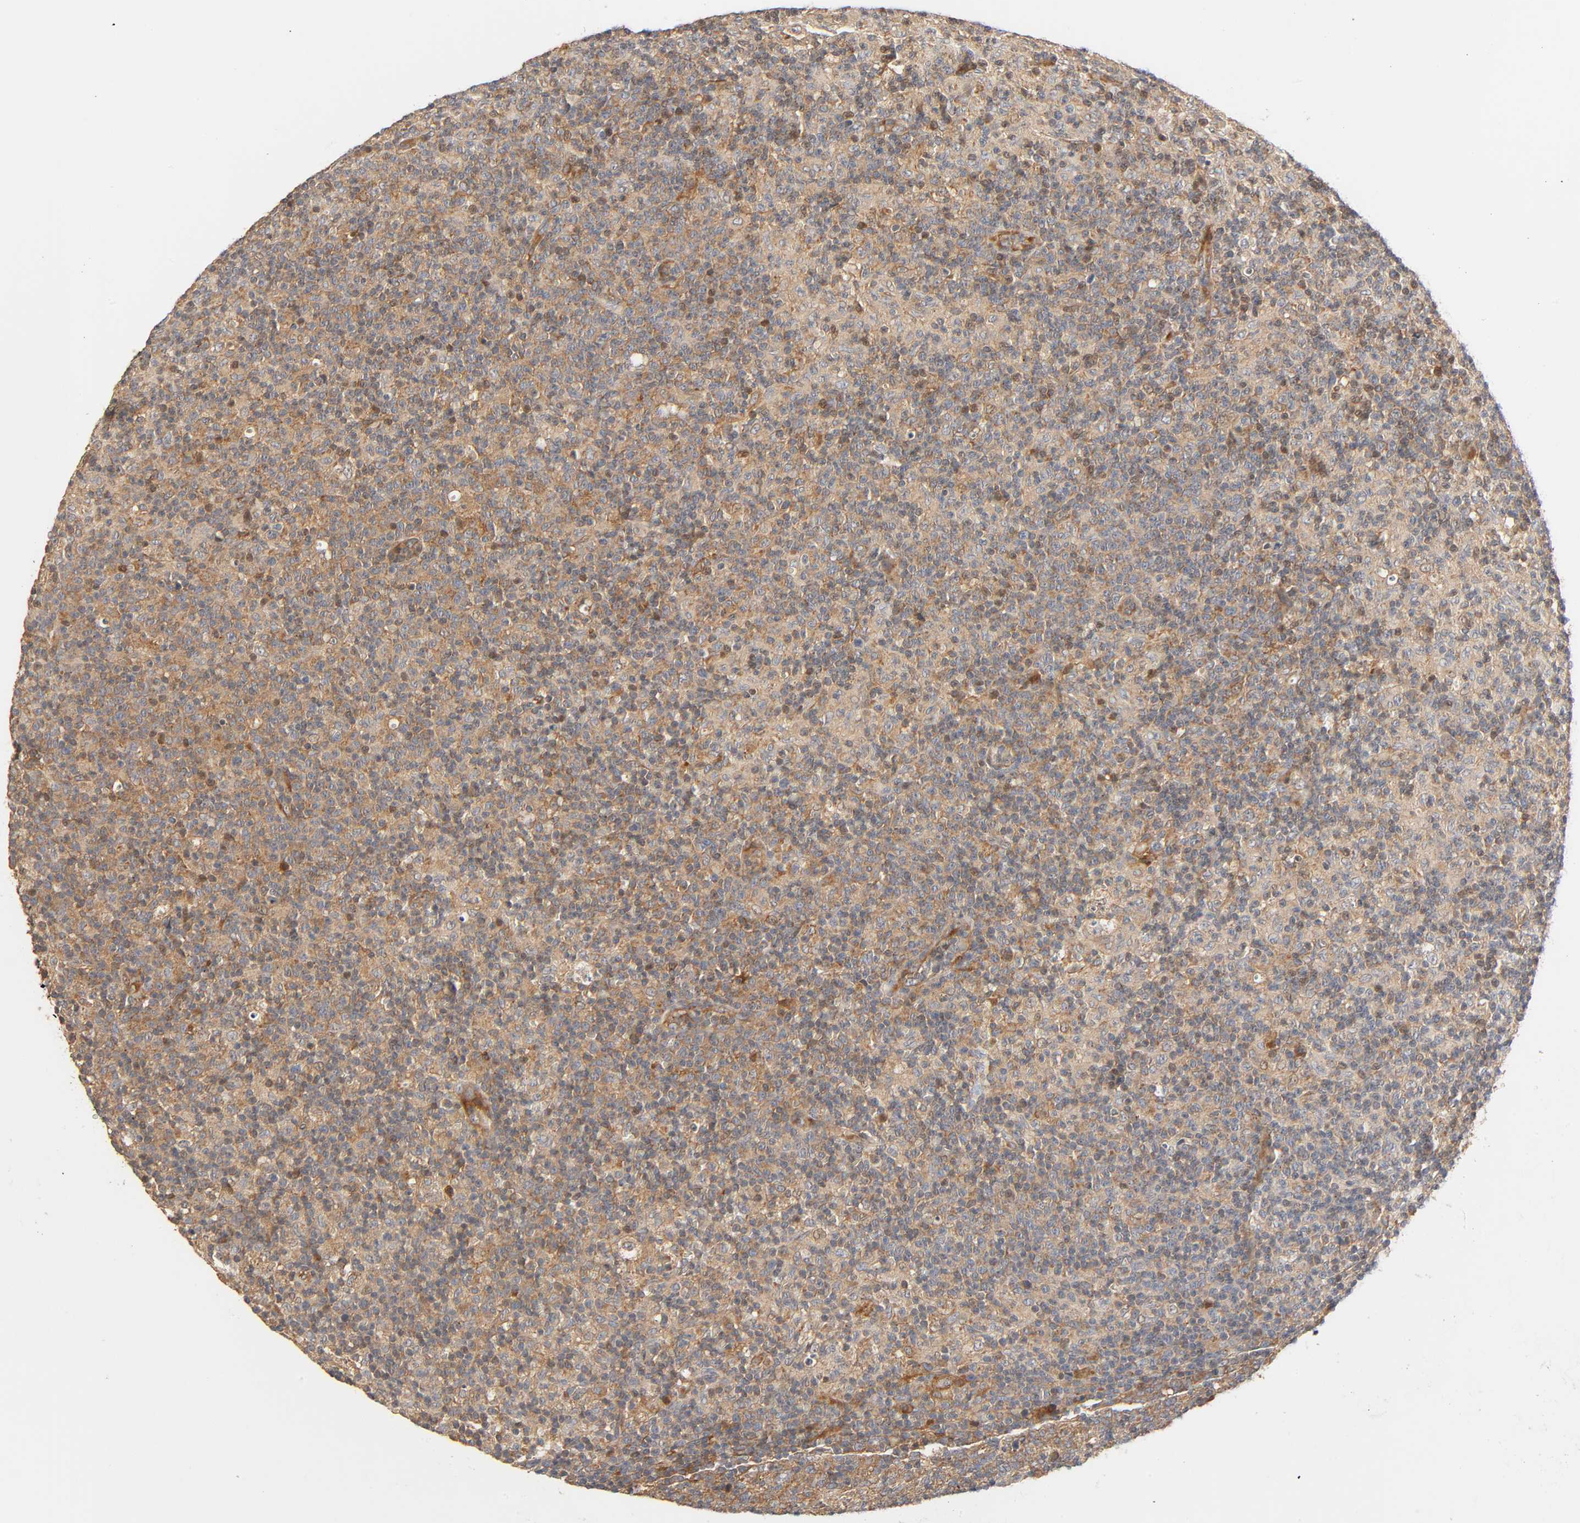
{"staining": {"intensity": "moderate", "quantity": ">75%", "location": "cytoplasmic/membranous,nuclear"}, "tissue": "lymph node", "cell_type": "Germinal center cells", "image_type": "normal", "snomed": [{"axis": "morphology", "description": "Normal tissue, NOS"}, {"axis": "morphology", "description": "Inflammation, NOS"}, {"axis": "topography", "description": "Lymph node"}], "caption": "Immunohistochemistry (IHC) micrograph of unremarkable human lymph node stained for a protein (brown), which shows medium levels of moderate cytoplasmic/membranous,nuclear positivity in about >75% of germinal center cells.", "gene": "NEMF", "patient": {"sex": "male", "age": 55}}